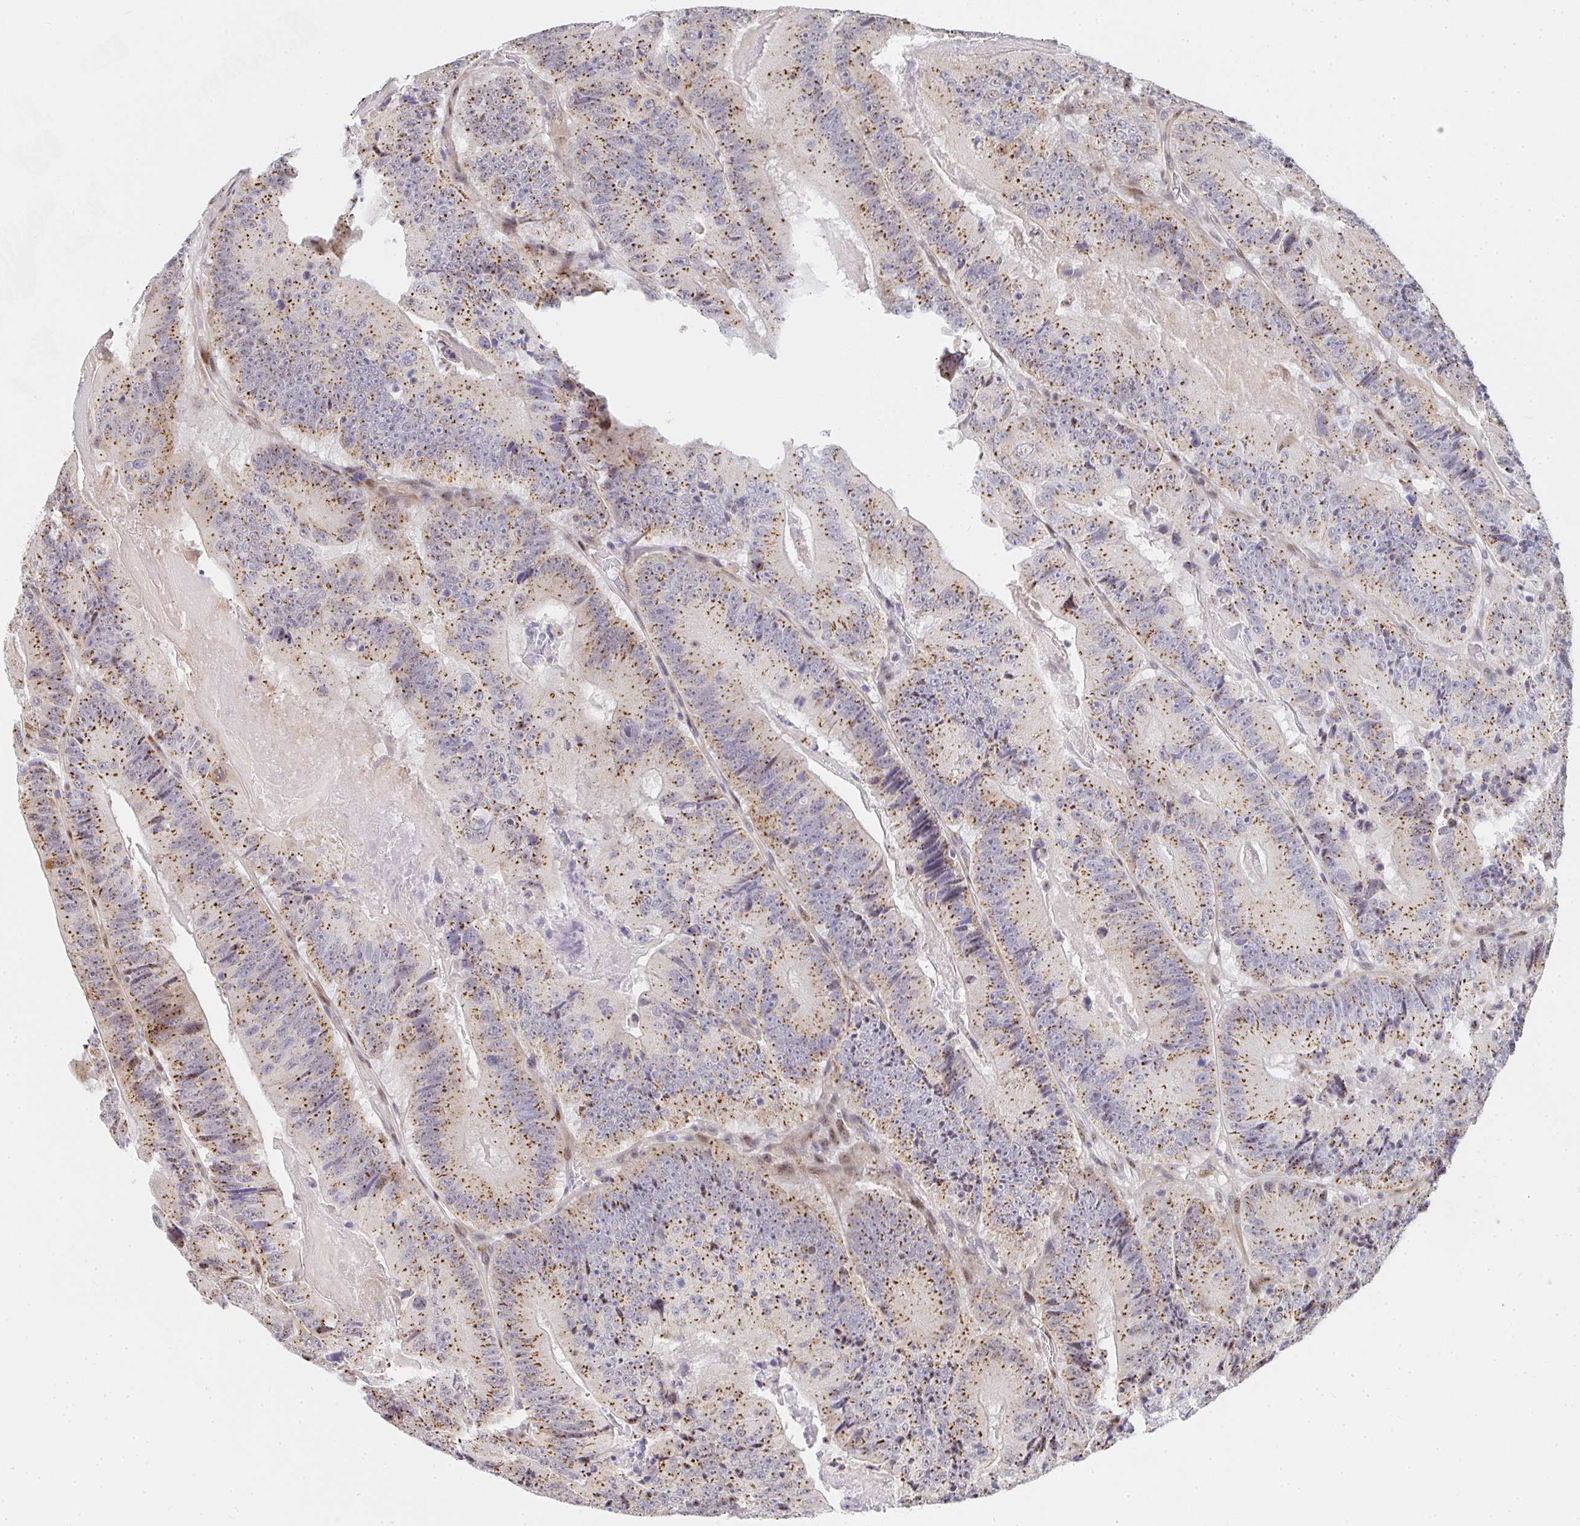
{"staining": {"intensity": "moderate", "quantity": ">75%", "location": "cytoplasmic/membranous"}, "tissue": "colorectal cancer", "cell_type": "Tumor cells", "image_type": "cancer", "snomed": [{"axis": "morphology", "description": "Adenocarcinoma, NOS"}, {"axis": "topography", "description": "Colon"}], "caption": "Immunohistochemical staining of human colorectal cancer displays medium levels of moderate cytoplasmic/membranous expression in approximately >75% of tumor cells. (brown staining indicates protein expression, while blue staining denotes nuclei).", "gene": "ZIC3", "patient": {"sex": "female", "age": 86}}